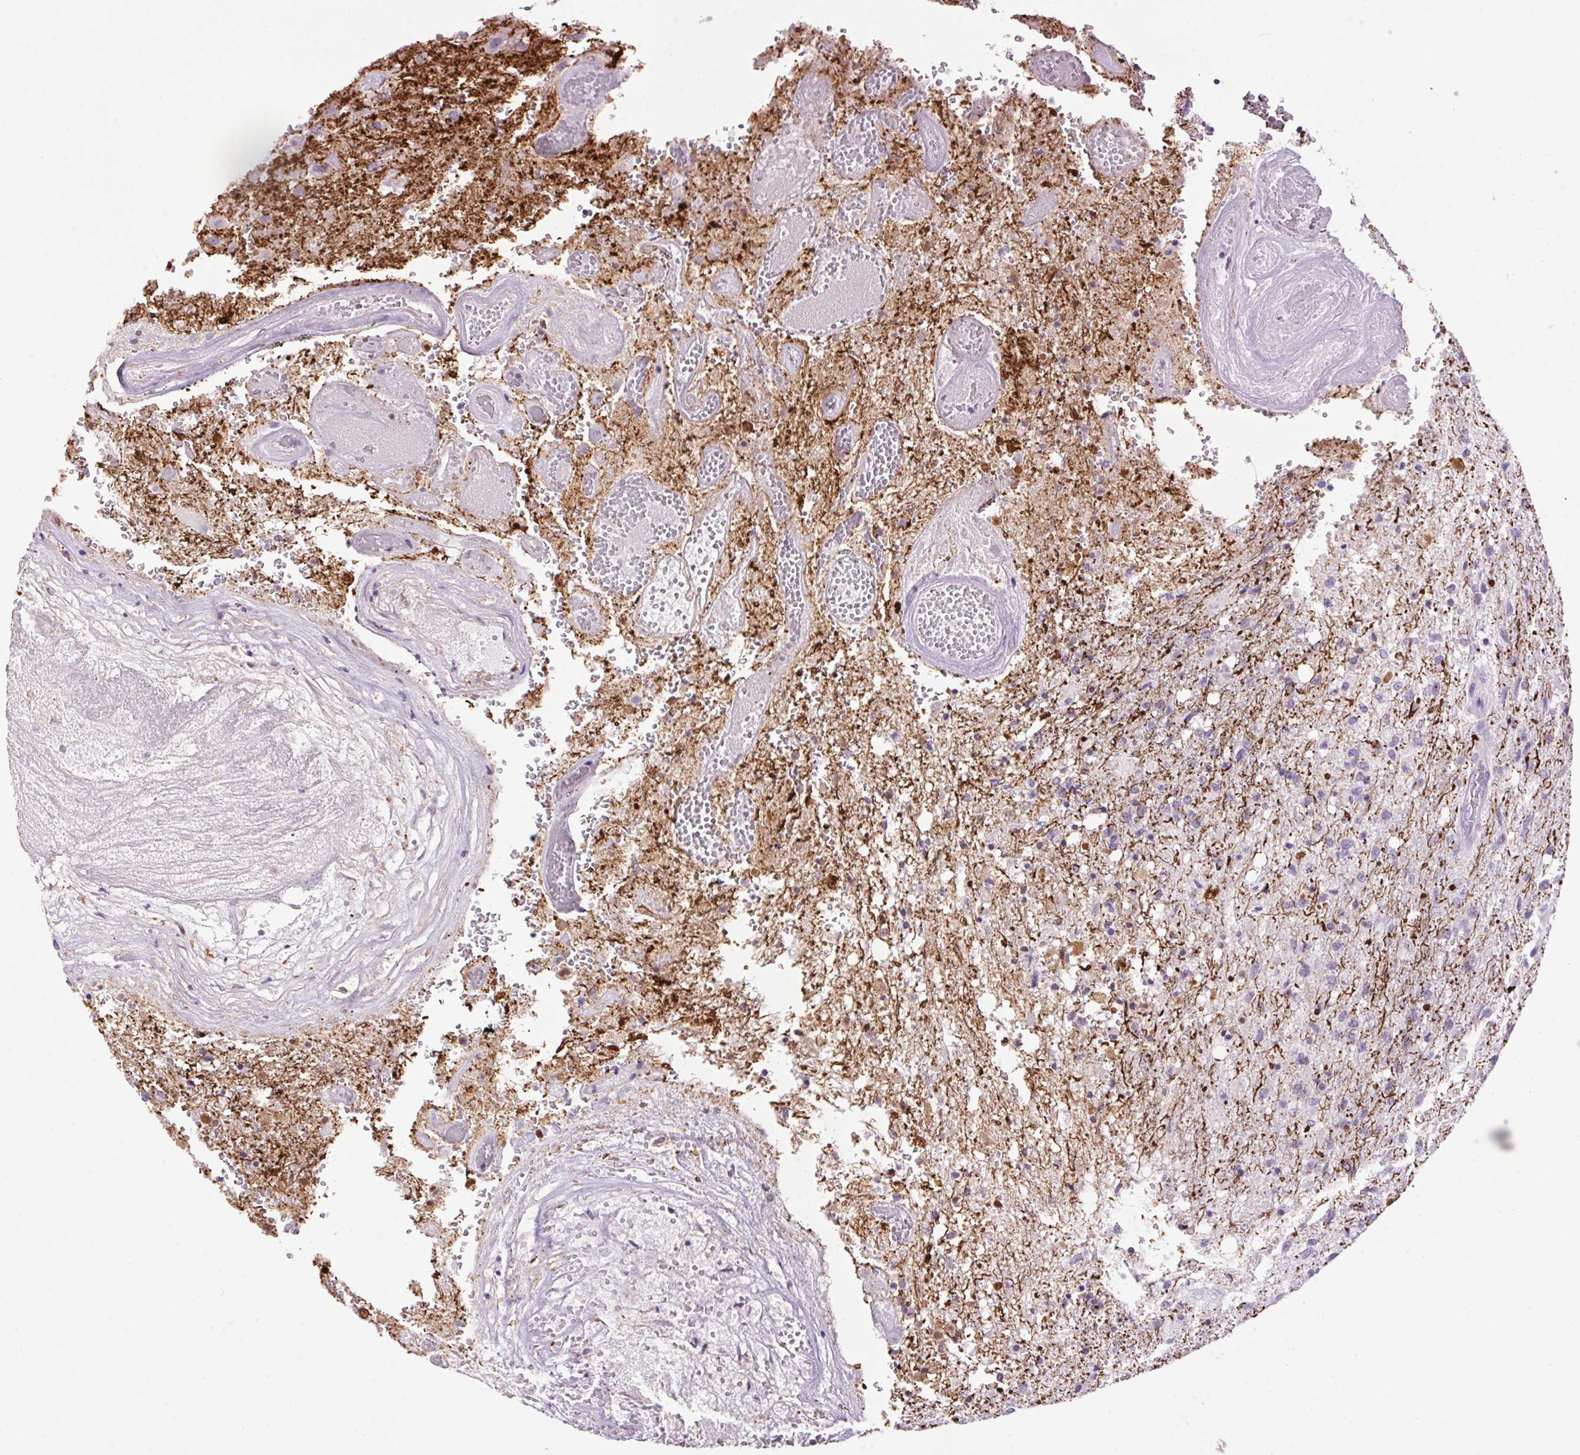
{"staining": {"intensity": "negative", "quantity": "none", "location": "none"}, "tissue": "glioma", "cell_type": "Tumor cells", "image_type": "cancer", "snomed": [{"axis": "morphology", "description": "Glioma, malignant, High grade"}, {"axis": "topography", "description": "Brain"}], "caption": "This is an IHC image of glioma. There is no expression in tumor cells.", "gene": "TMEM88B", "patient": {"sex": "female", "age": 74}}